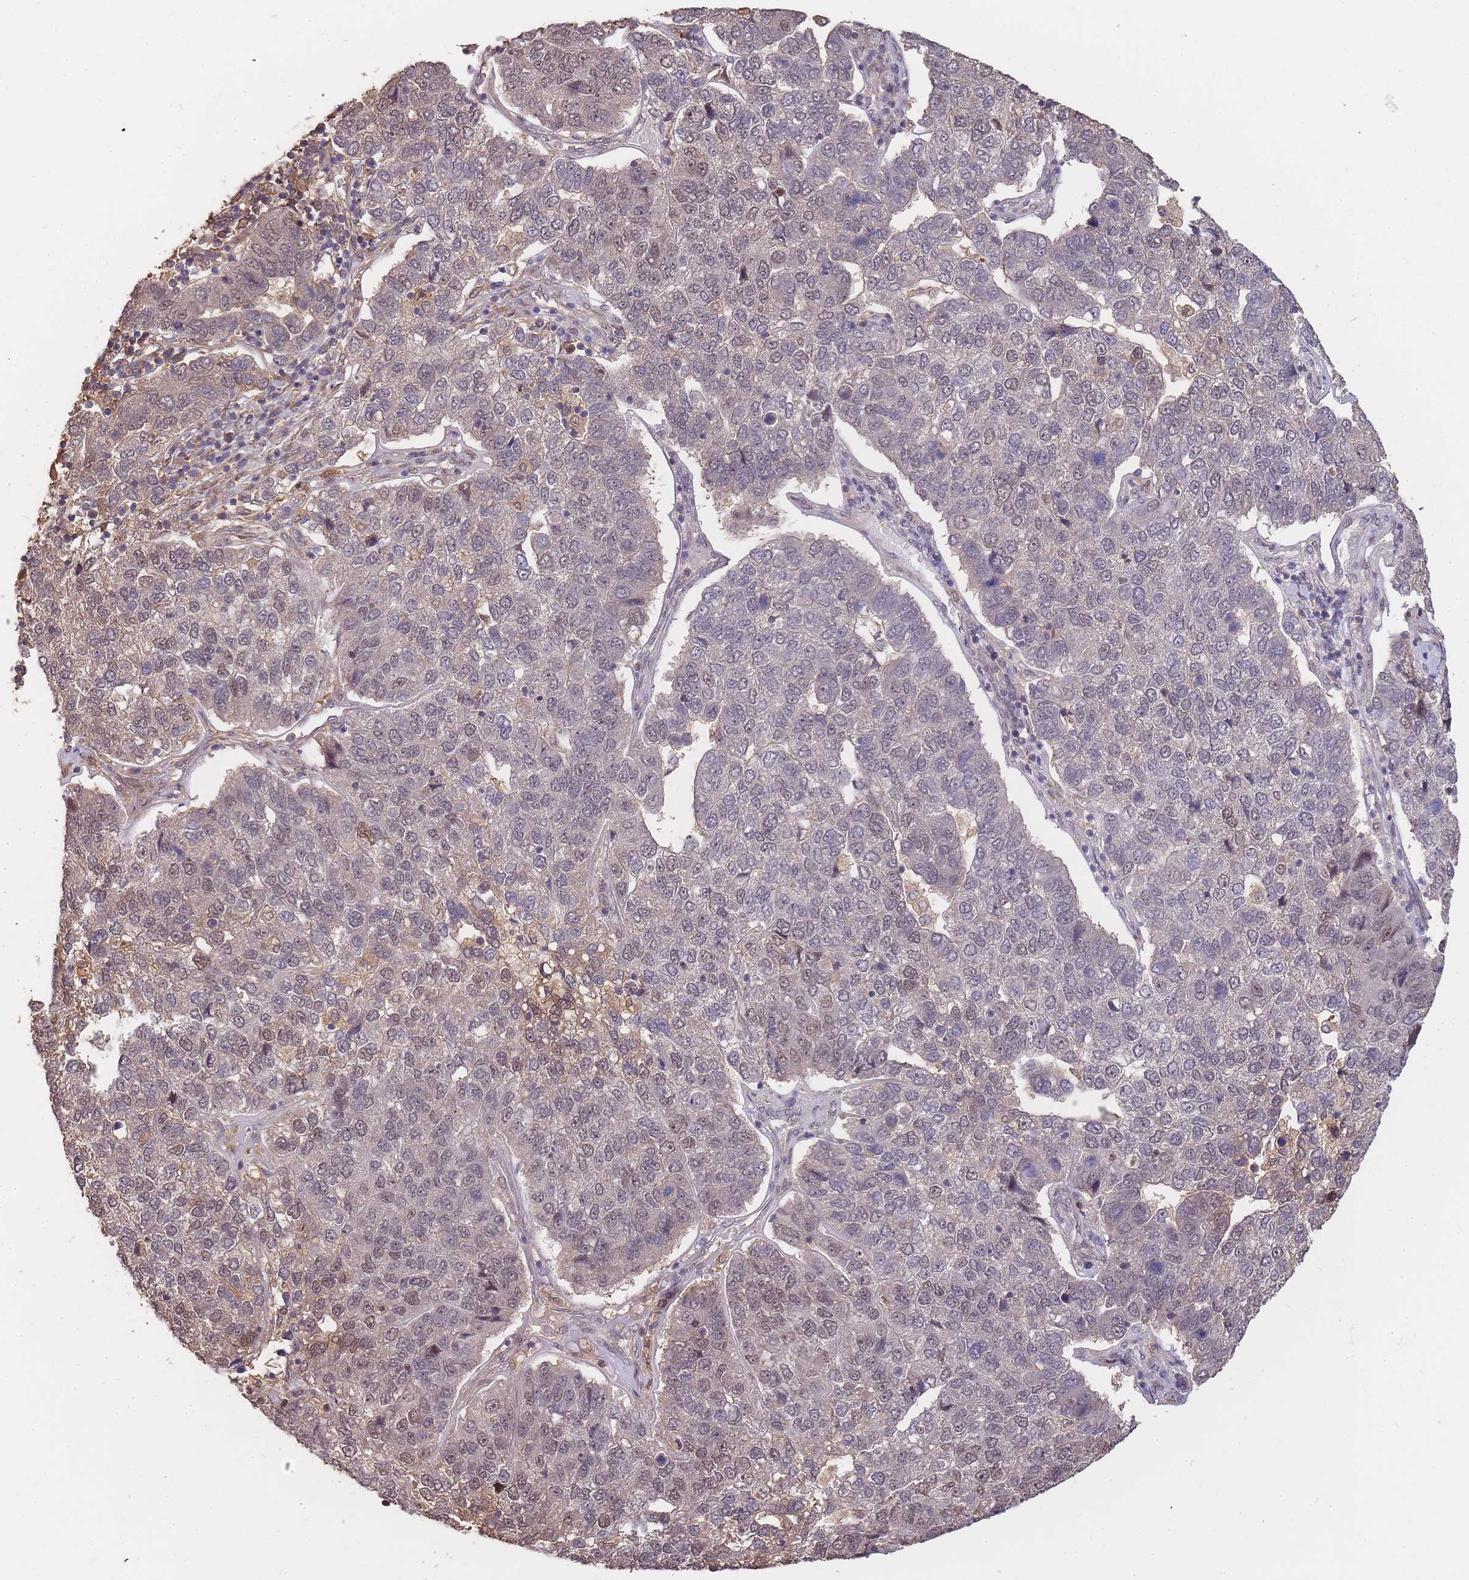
{"staining": {"intensity": "moderate", "quantity": "<25%", "location": "cytoplasmic/membranous,nuclear"}, "tissue": "pancreatic cancer", "cell_type": "Tumor cells", "image_type": "cancer", "snomed": [{"axis": "morphology", "description": "Adenocarcinoma, NOS"}, {"axis": "topography", "description": "Pancreas"}], "caption": "A brown stain shows moderate cytoplasmic/membranous and nuclear positivity of a protein in pancreatic adenocarcinoma tumor cells.", "gene": "CDKN2AIPNL", "patient": {"sex": "female", "age": 61}}